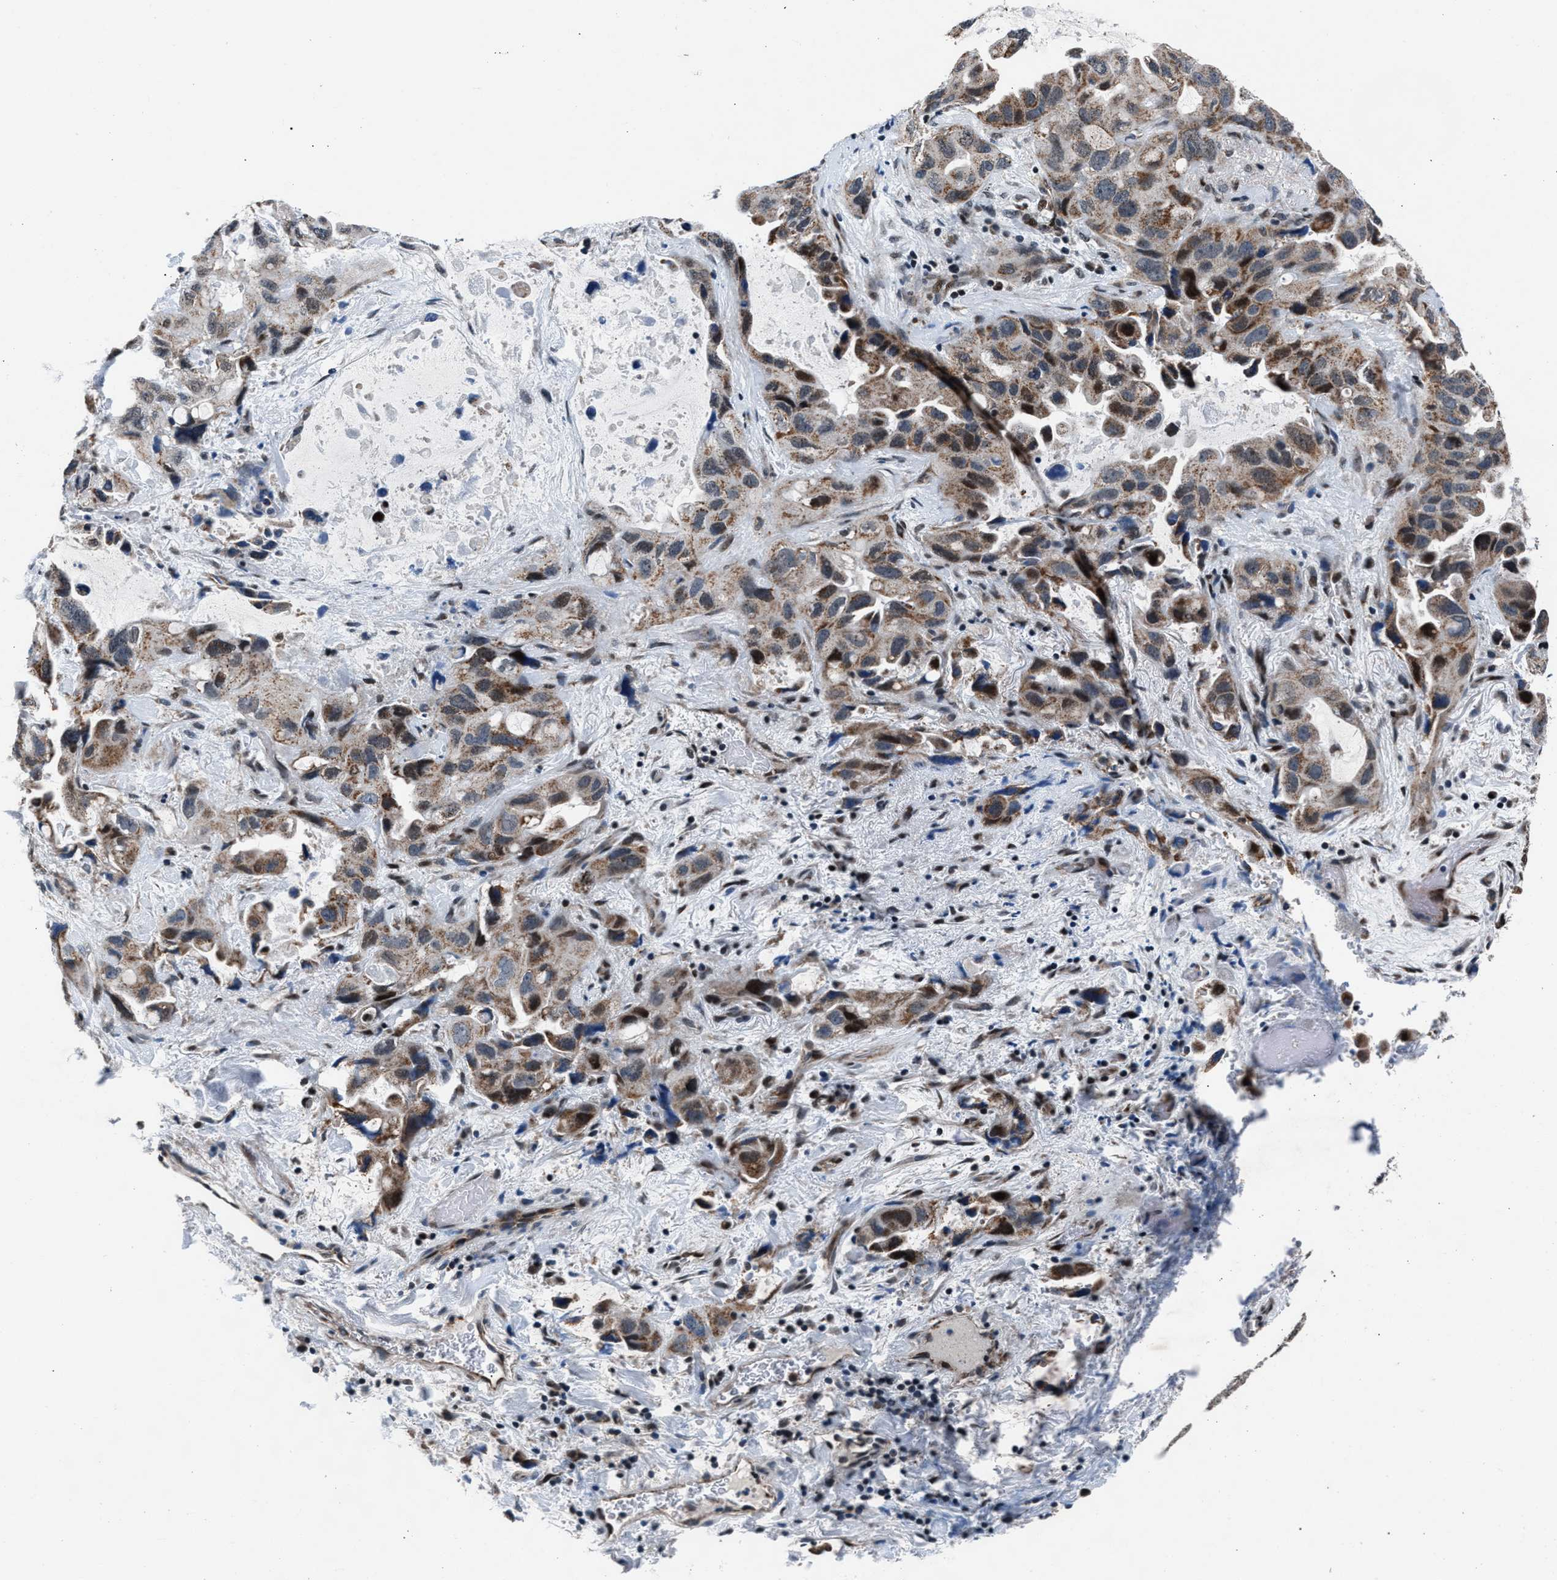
{"staining": {"intensity": "moderate", "quantity": "25%-75%", "location": "cytoplasmic/membranous,nuclear"}, "tissue": "lung cancer", "cell_type": "Tumor cells", "image_type": "cancer", "snomed": [{"axis": "morphology", "description": "Squamous cell carcinoma, NOS"}, {"axis": "topography", "description": "Lung"}], "caption": "DAB (3,3'-diaminobenzidine) immunohistochemical staining of squamous cell carcinoma (lung) displays moderate cytoplasmic/membranous and nuclear protein staining in about 25%-75% of tumor cells.", "gene": "PRRC2B", "patient": {"sex": "female", "age": 73}}